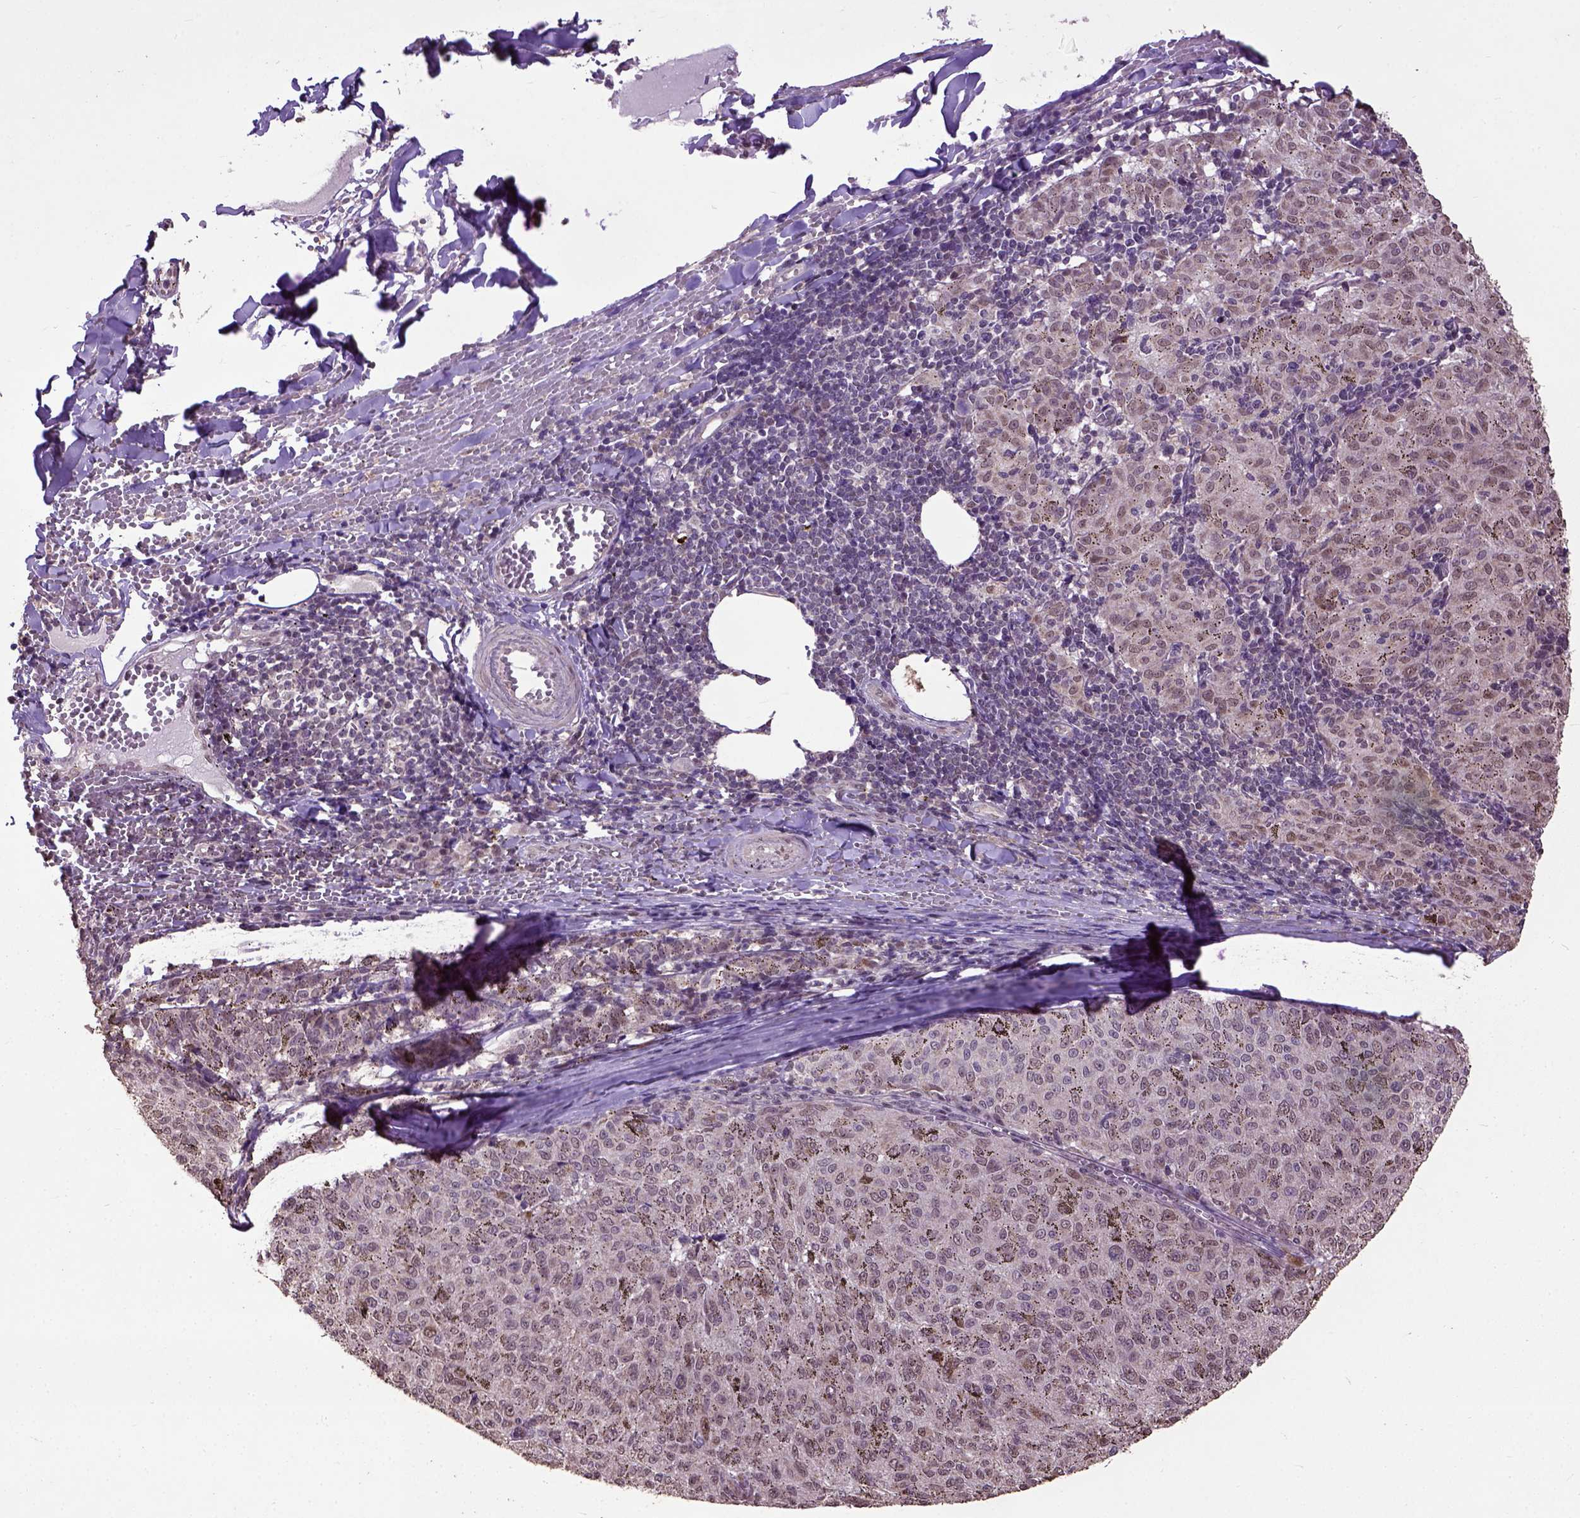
{"staining": {"intensity": "weak", "quantity": "25%-75%", "location": "nuclear"}, "tissue": "melanoma", "cell_type": "Tumor cells", "image_type": "cancer", "snomed": [{"axis": "morphology", "description": "Malignant melanoma, NOS"}, {"axis": "topography", "description": "Skin"}], "caption": "IHC micrograph of neoplastic tissue: melanoma stained using IHC demonstrates low levels of weak protein expression localized specifically in the nuclear of tumor cells, appearing as a nuclear brown color.", "gene": "UBA3", "patient": {"sex": "female", "age": 72}}